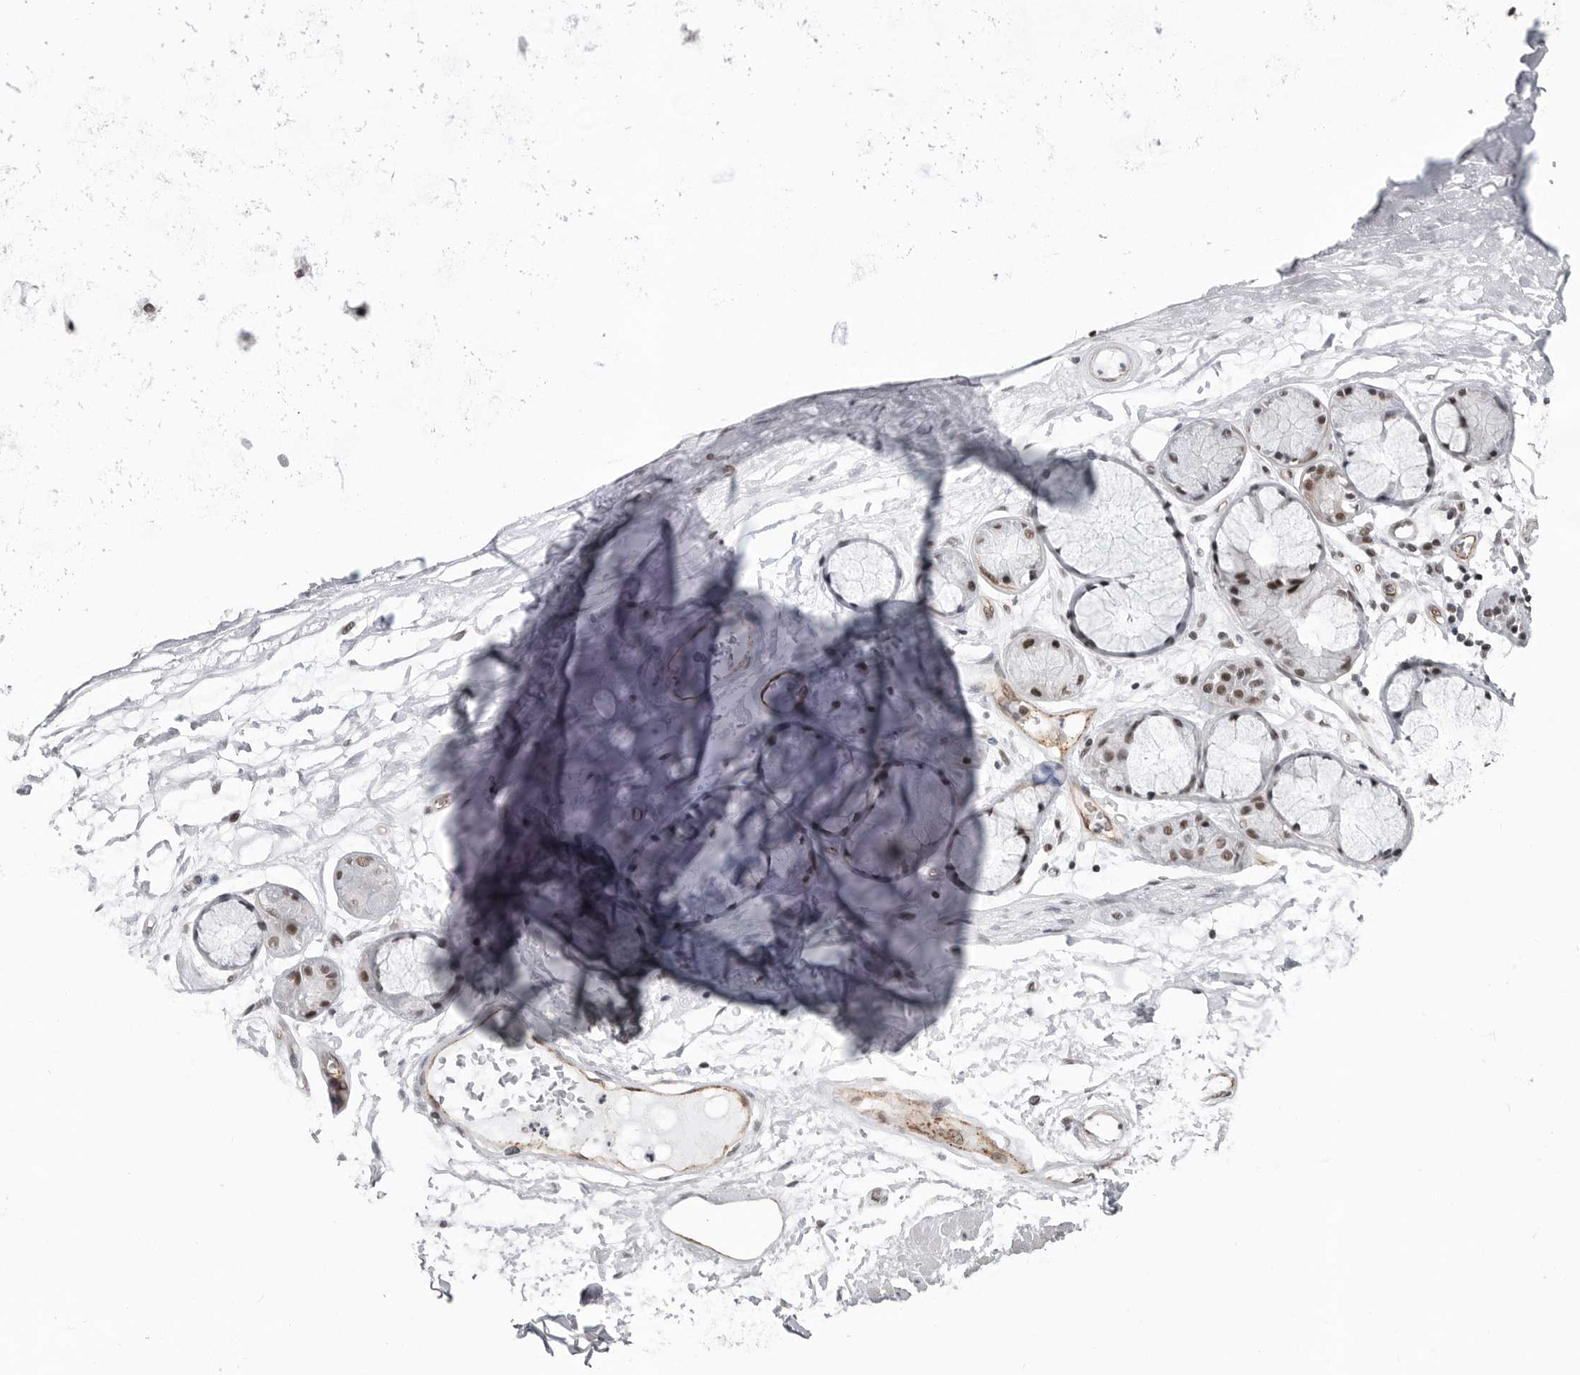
{"staining": {"intensity": "negative", "quantity": "none", "location": "none"}, "tissue": "adipose tissue", "cell_type": "Adipocytes", "image_type": "normal", "snomed": [{"axis": "morphology", "description": "Normal tissue, NOS"}, {"axis": "topography", "description": "Bronchus"}], "caption": "The histopathology image shows no staining of adipocytes in unremarkable adipose tissue. (Brightfield microscopy of DAB immunohistochemistry (IHC) at high magnification).", "gene": "RNF26", "patient": {"sex": "male", "age": 66}}